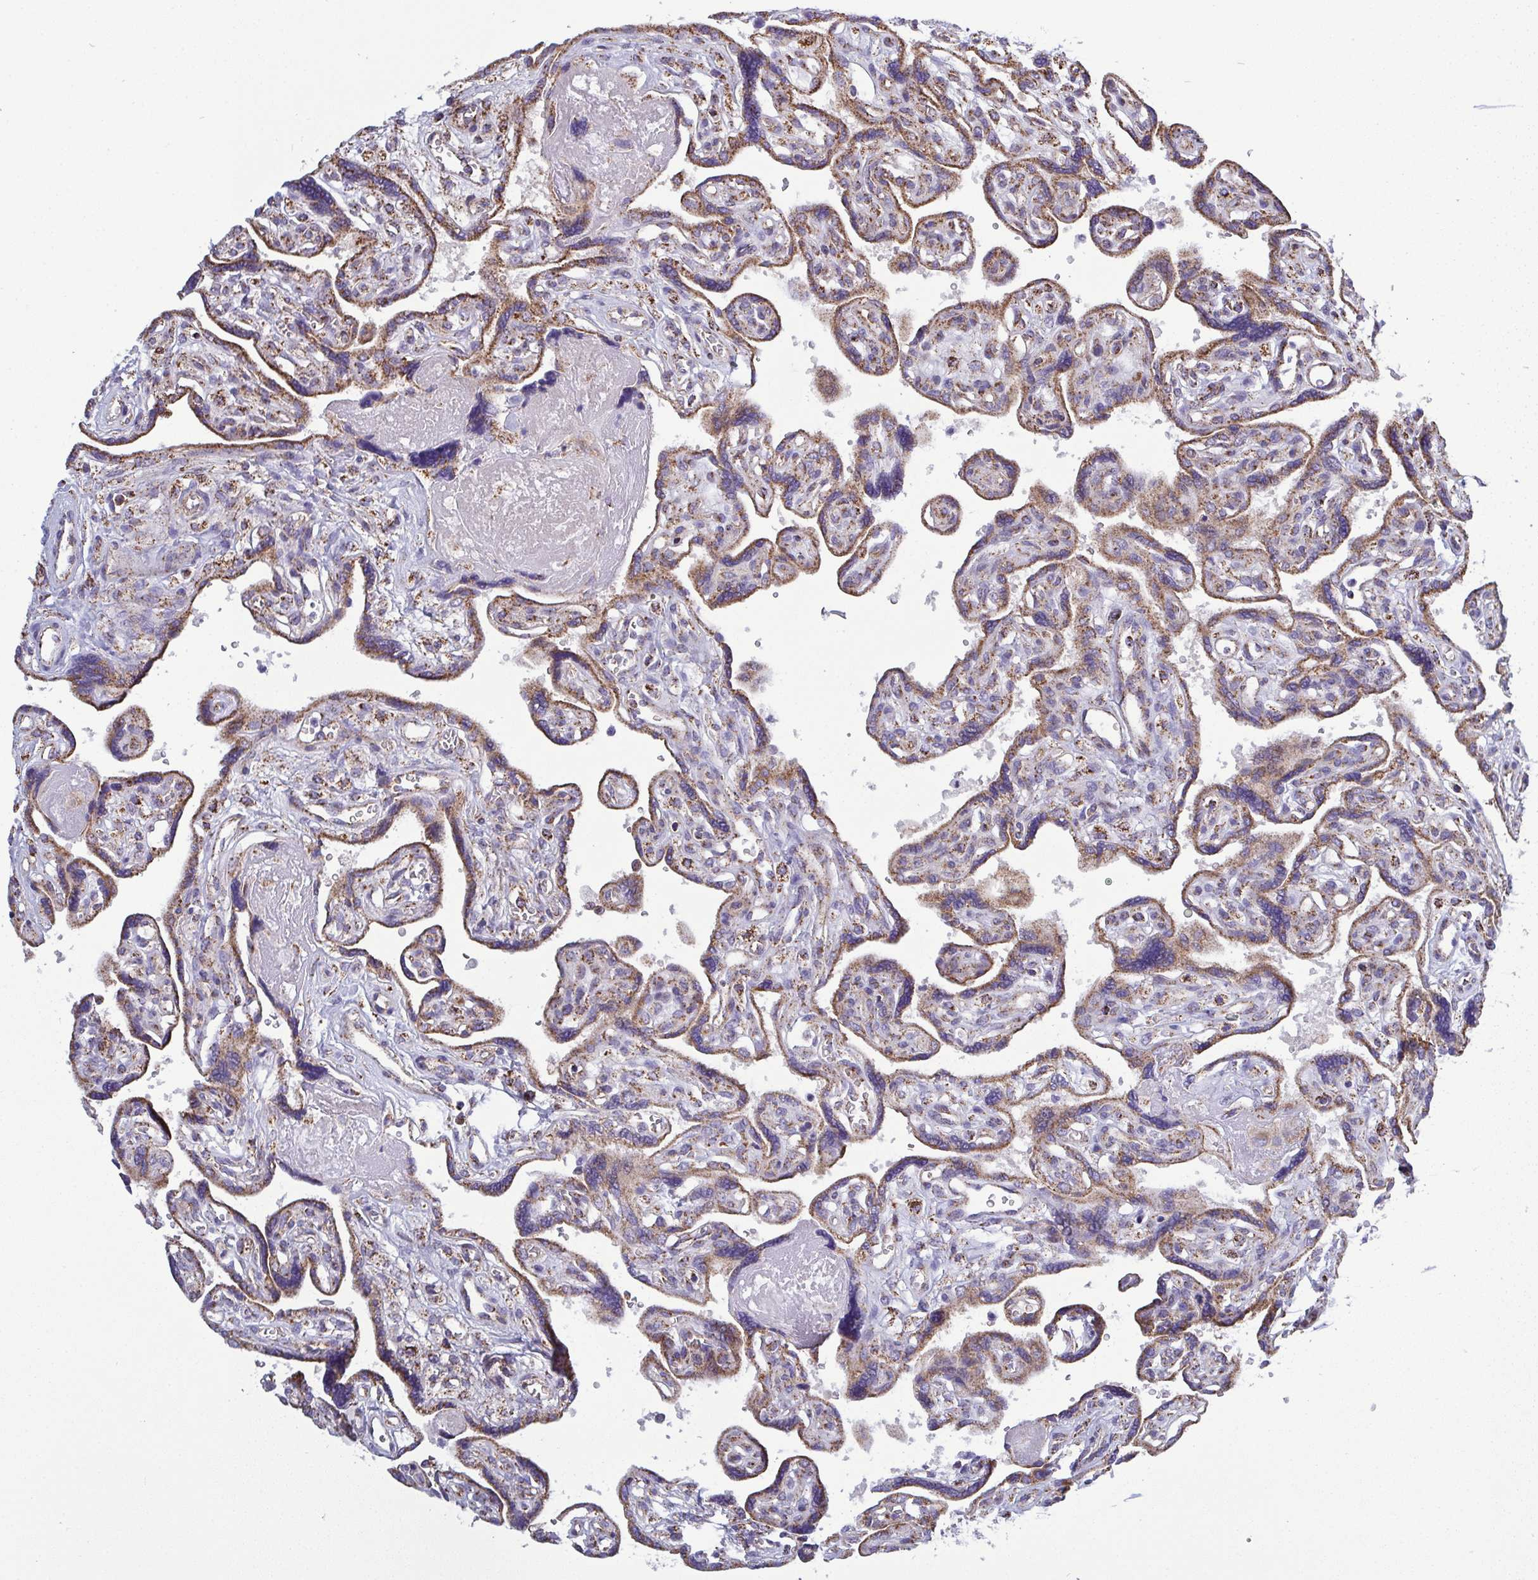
{"staining": {"intensity": "moderate", "quantity": ">75%", "location": "cytoplasmic/membranous"}, "tissue": "placenta", "cell_type": "Trophoblastic cells", "image_type": "normal", "snomed": [{"axis": "morphology", "description": "Normal tissue, NOS"}, {"axis": "topography", "description": "Placenta"}], "caption": "An immunohistochemistry (IHC) micrograph of unremarkable tissue is shown. Protein staining in brown labels moderate cytoplasmic/membranous positivity in placenta within trophoblastic cells.", "gene": "CSDE1", "patient": {"sex": "female", "age": 39}}